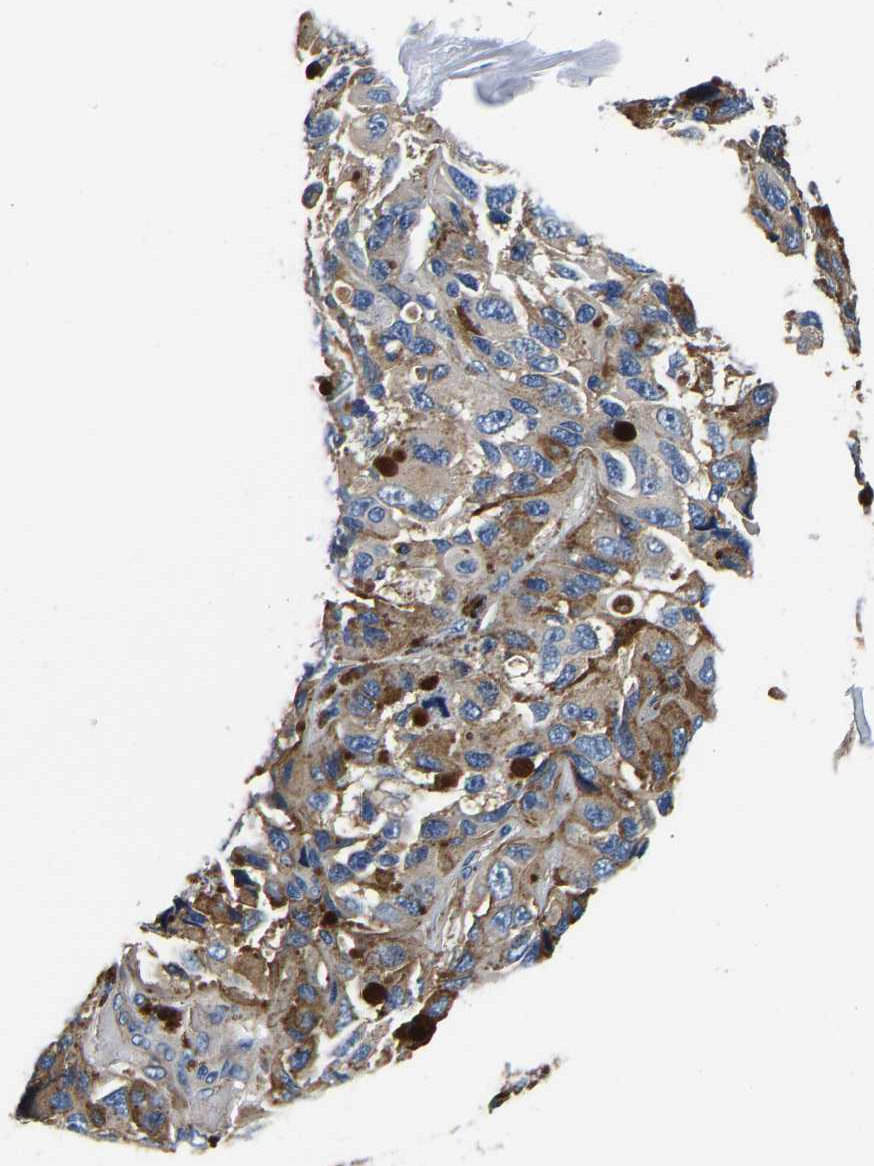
{"staining": {"intensity": "moderate", "quantity": "<25%", "location": "cytoplasmic/membranous"}, "tissue": "melanoma", "cell_type": "Tumor cells", "image_type": "cancer", "snomed": [{"axis": "morphology", "description": "Malignant melanoma, NOS"}, {"axis": "topography", "description": "Skin"}], "caption": "This histopathology image exhibits melanoma stained with immunohistochemistry (IHC) to label a protein in brown. The cytoplasmic/membranous of tumor cells show moderate positivity for the protein. Nuclei are counter-stained blue.", "gene": "SH3GLB1", "patient": {"sex": "female", "age": 73}}